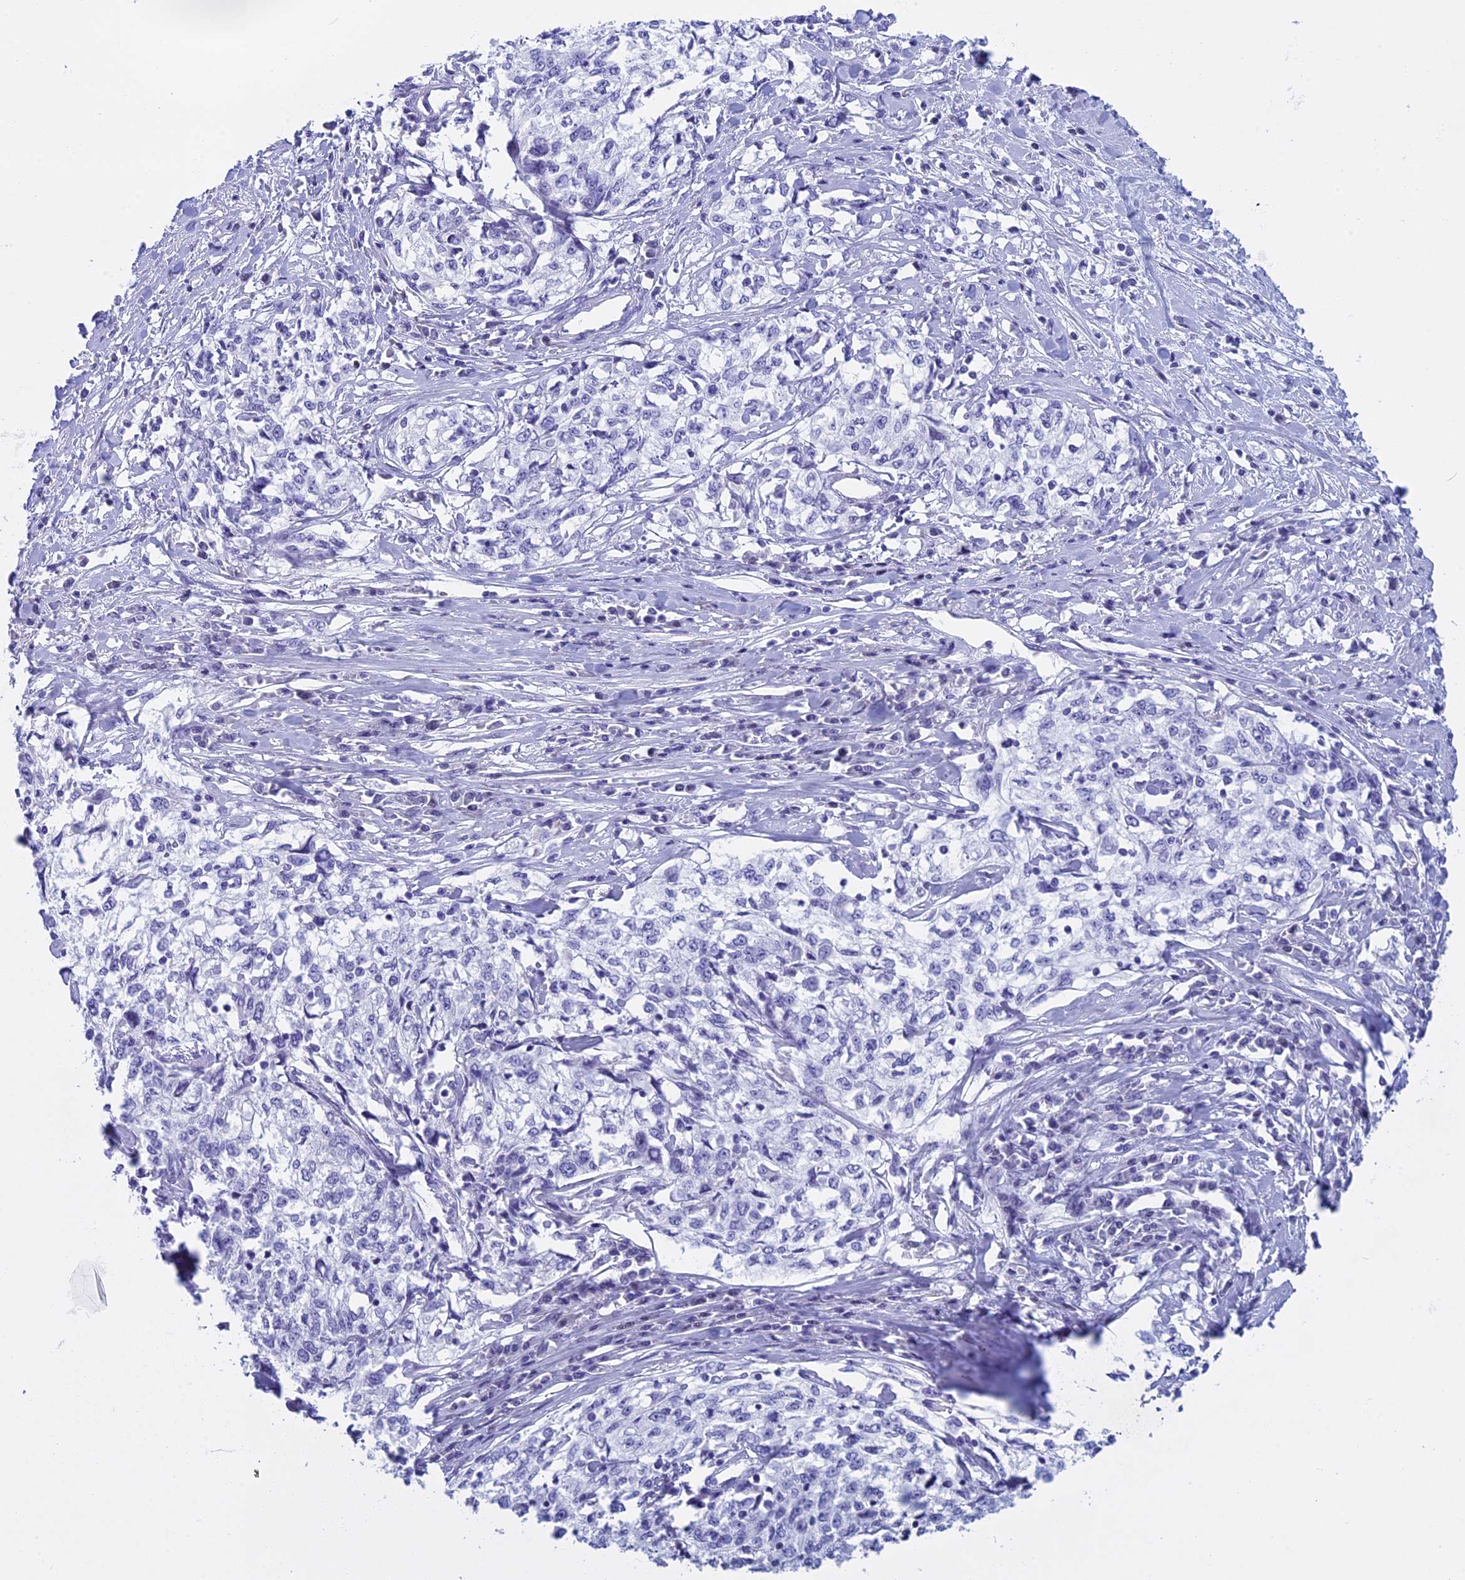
{"staining": {"intensity": "negative", "quantity": "none", "location": "none"}, "tissue": "cervical cancer", "cell_type": "Tumor cells", "image_type": "cancer", "snomed": [{"axis": "morphology", "description": "Squamous cell carcinoma, NOS"}, {"axis": "topography", "description": "Cervix"}], "caption": "High magnification brightfield microscopy of cervical cancer (squamous cell carcinoma) stained with DAB (brown) and counterstained with hematoxylin (blue): tumor cells show no significant expression.", "gene": "KCTD21", "patient": {"sex": "female", "age": 57}}